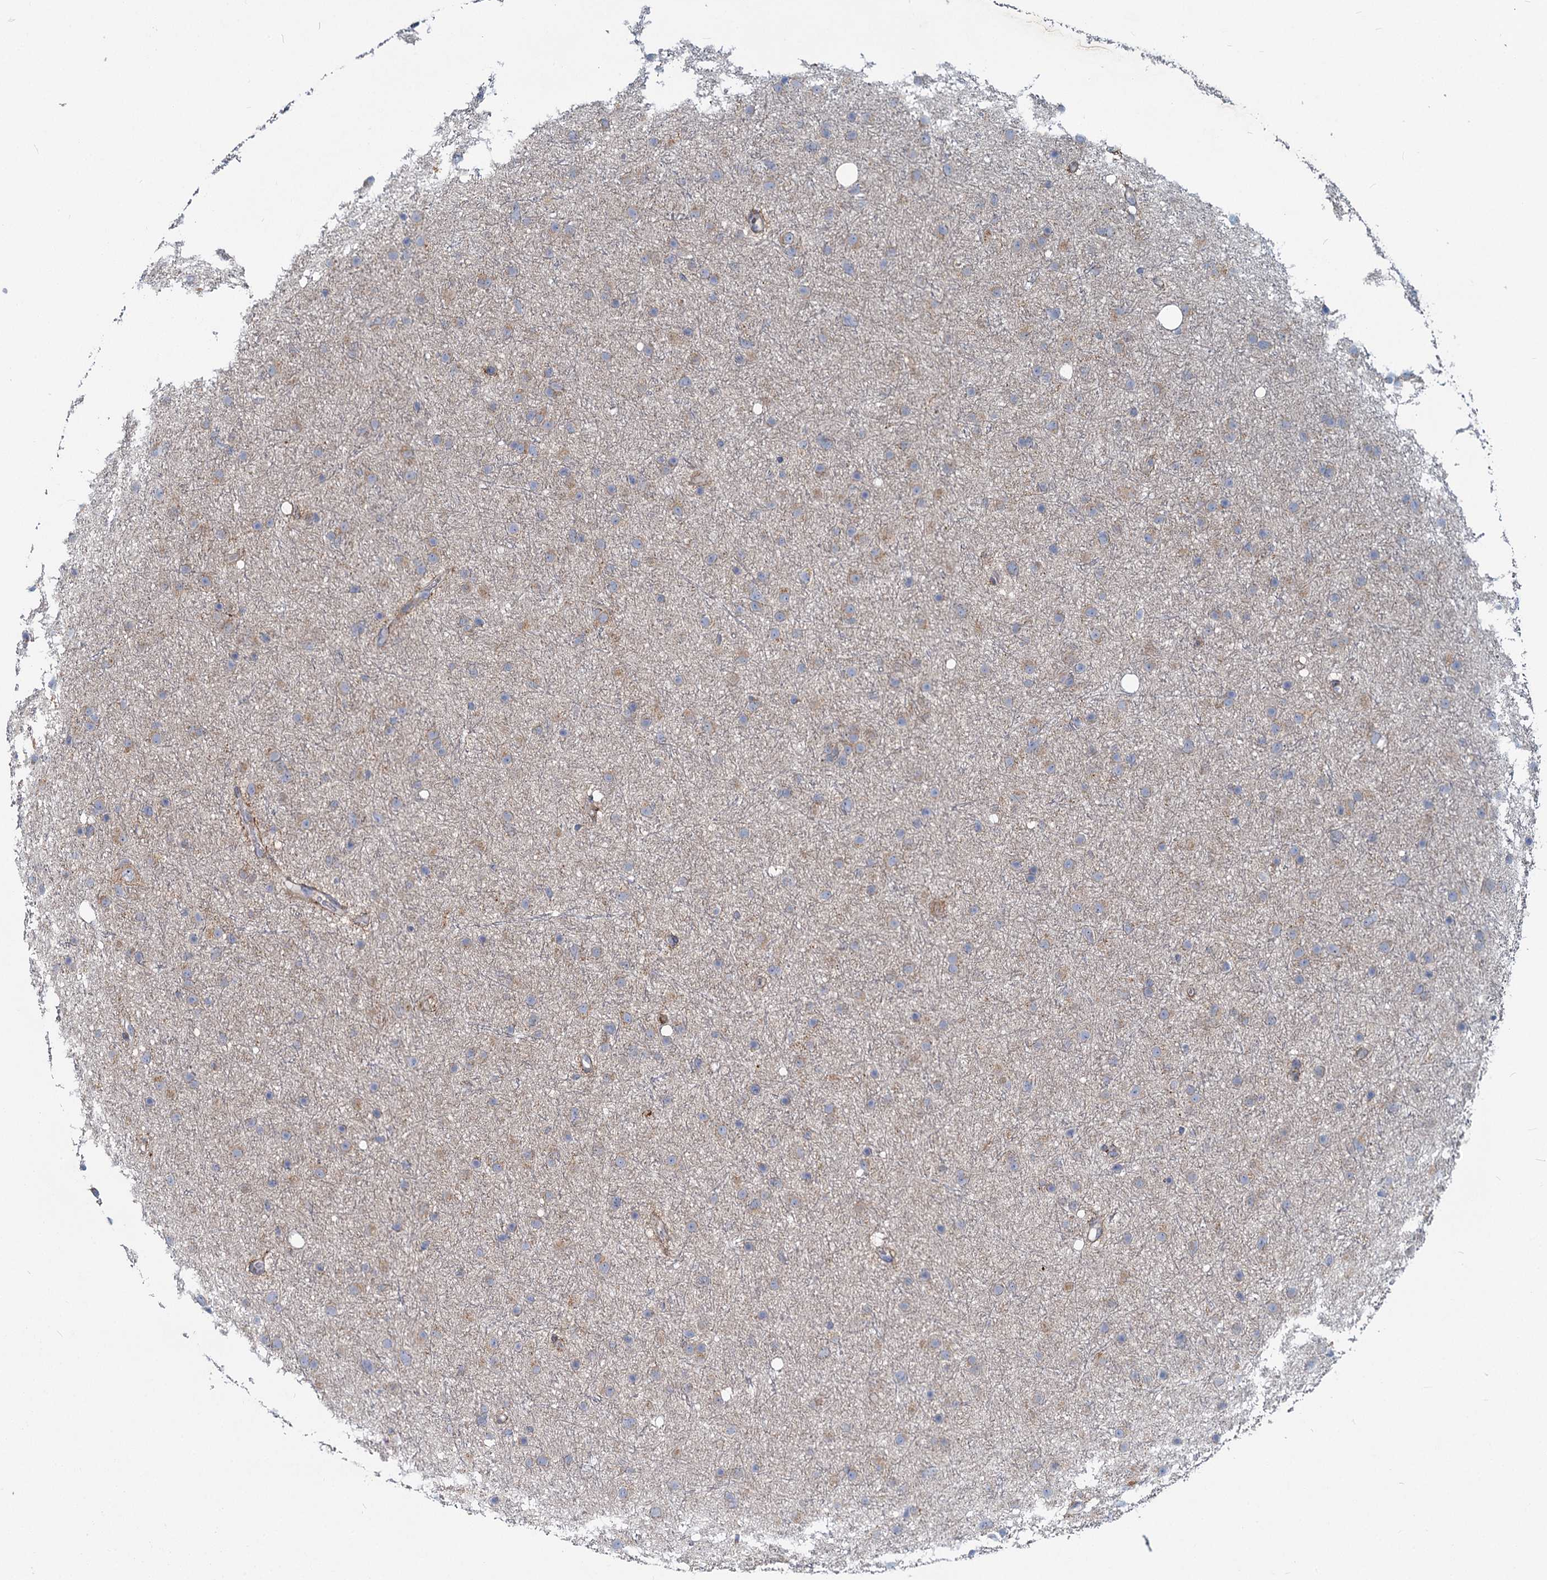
{"staining": {"intensity": "weak", "quantity": "<25%", "location": "cytoplasmic/membranous"}, "tissue": "glioma", "cell_type": "Tumor cells", "image_type": "cancer", "snomed": [{"axis": "morphology", "description": "Glioma, malignant, Low grade"}, {"axis": "topography", "description": "Cerebral cortex"}], "caption": "Immunohistochemistry photomicrograph of neoplastic tissue: malignant low-grade glioma stained with DAB displays no significant protein expression in tumor cells.", "gene": "ADCY2", "patient": {"sex": "female", "age": 39}}